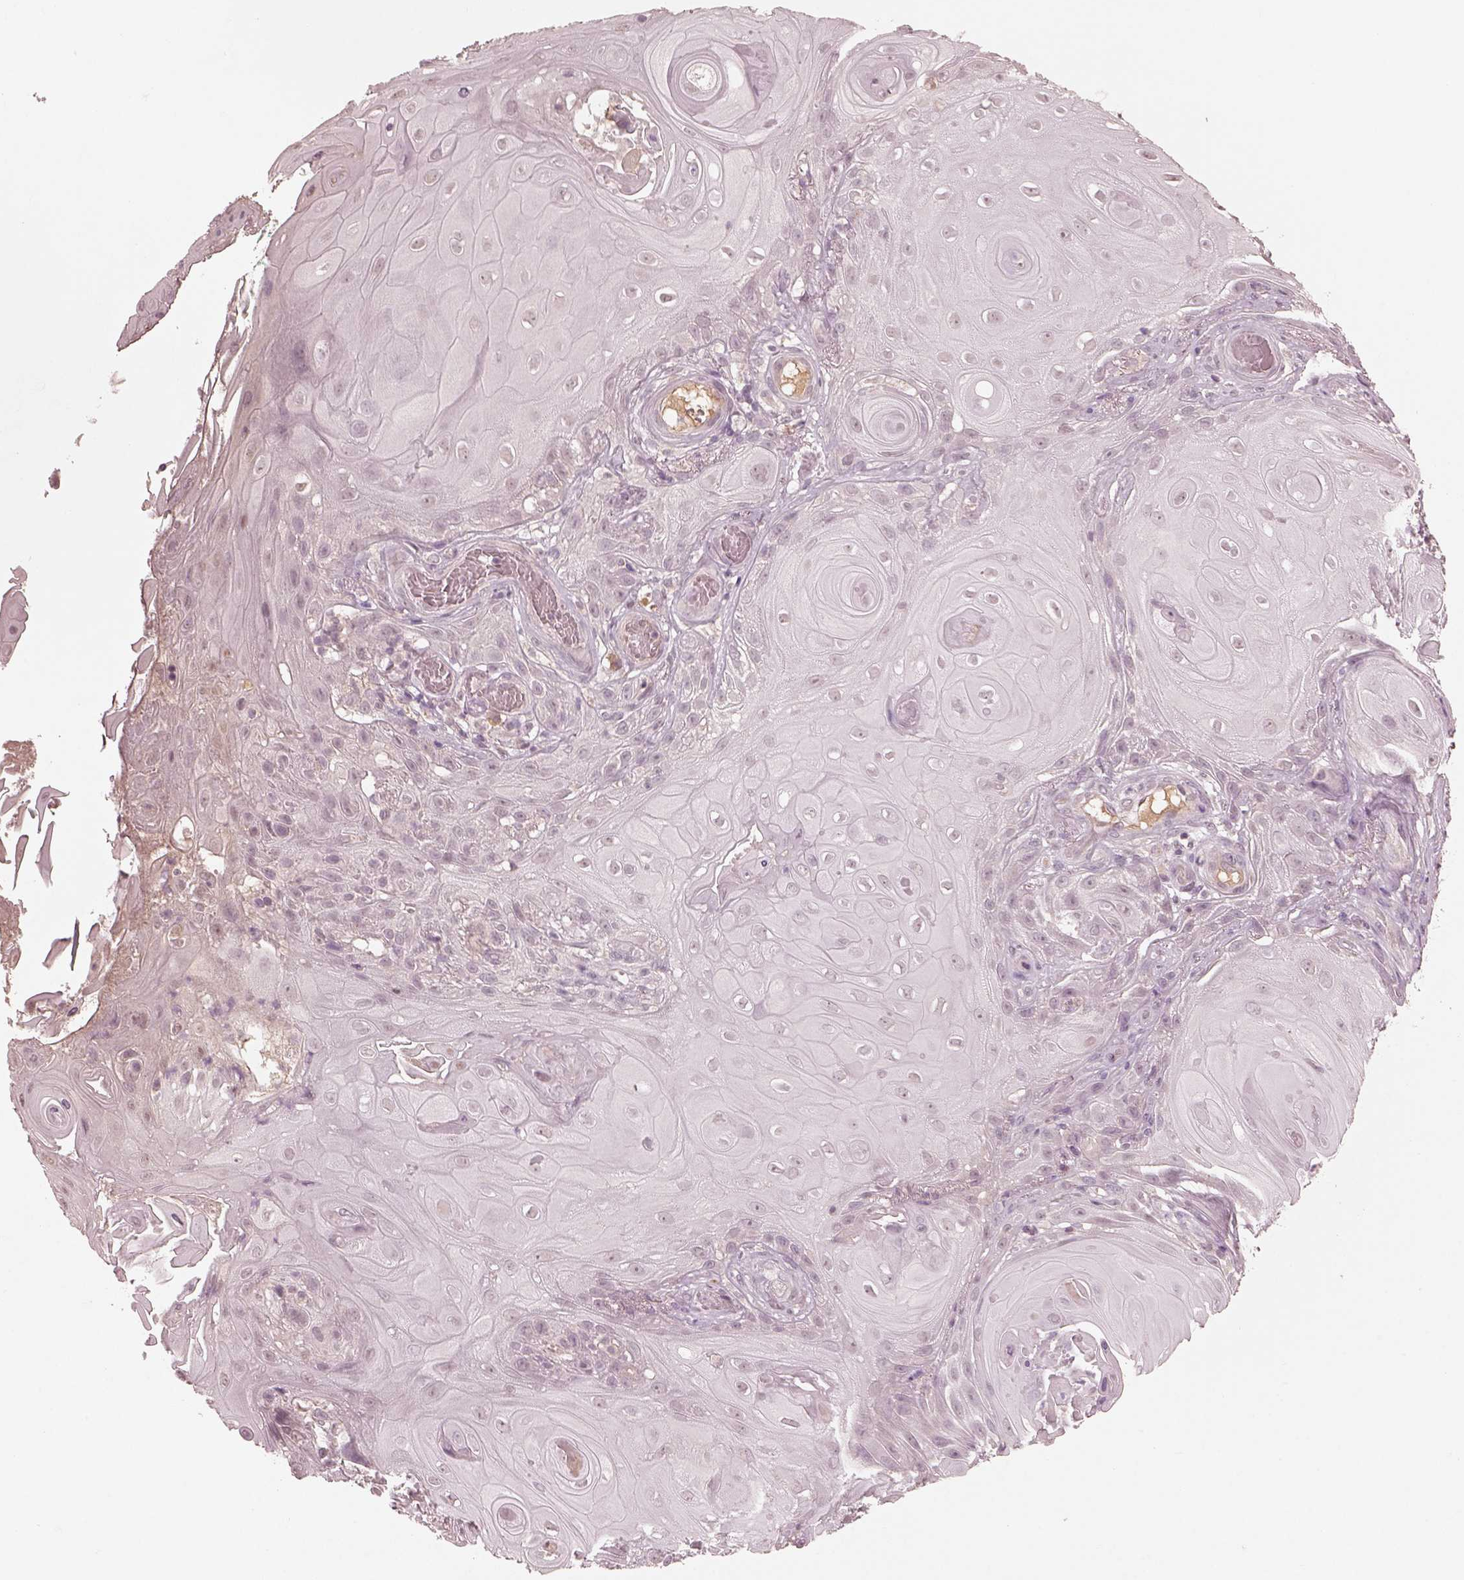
{"staining": {"intensity": "negative", "quantity": "none", "location": "none"}, "tissue": "skin cancer", "cell_type": "Tumor cells", "image_type": "cancer", "snomed": [{"axis": "morphology", "description": "Squamous cell carcinoma, NOS"}, {"axis": "topography", "description": "Skin"}], "caption": "DAB immunohistochemical staining of human skin squamous cell carcinoma shows no significant staining in tumor cells.", "gene": "VWA5B1", "patient": {"sex": "male", "age": 62}}